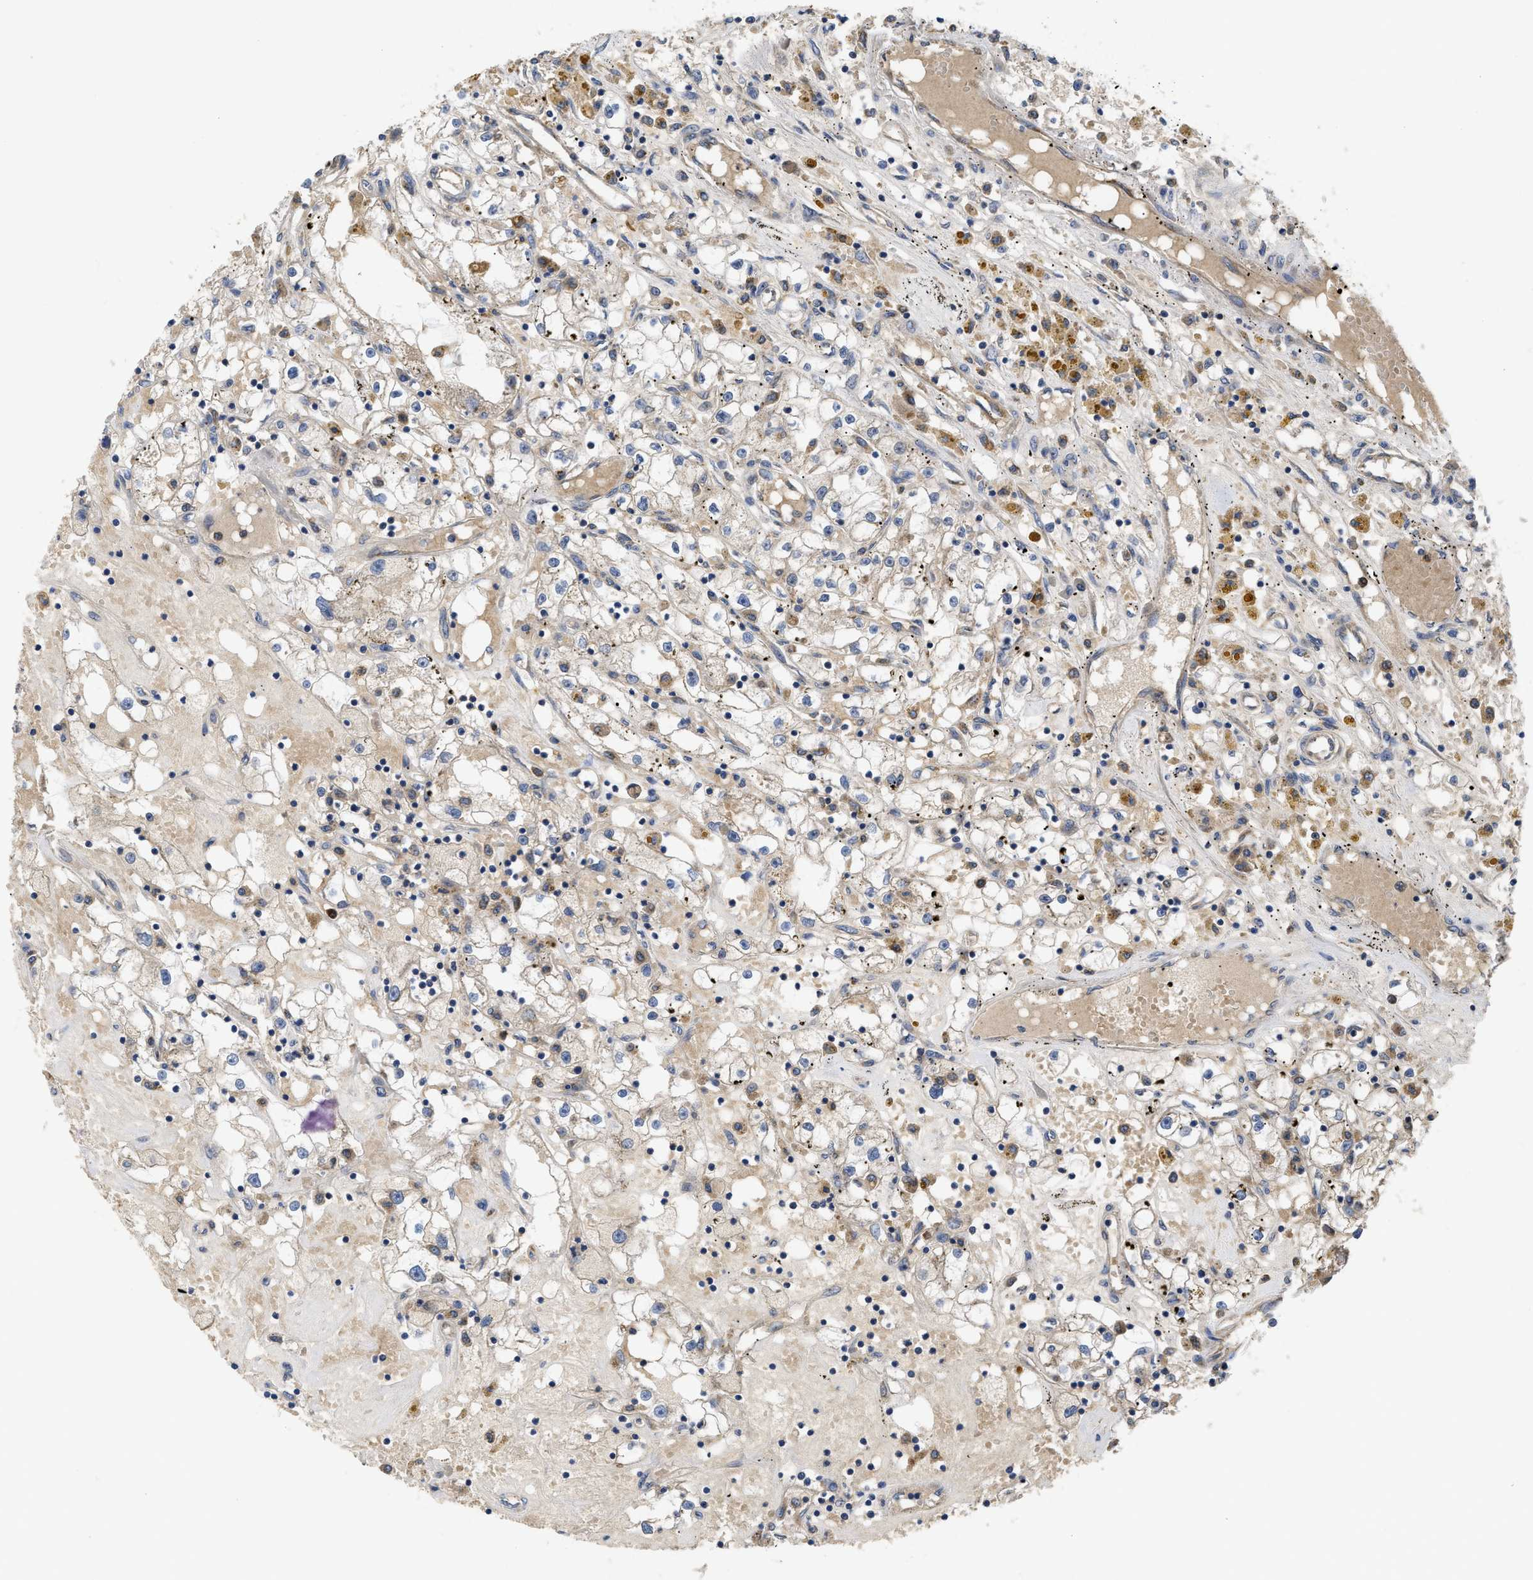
{"staining": {"intensity": "weak", "quantity": "<25%", "location": "cytoplasmic/membranous"}, "tissue": "renal cancer", "cell_type": "Tumor cells", "image_type": "cancer", "snomed": [{"axis": "morphology", "description": "Adenocarcinoma, NOS"}, {"axis": "topography", "description": "Kidney"}], "caption": "Immunohistochemistry (IHC) of renal adenocarcinoma exhibits no positivity in tumor cells.", "gene": "RNF216", "patient": {"sex": "male", "age": 56}}